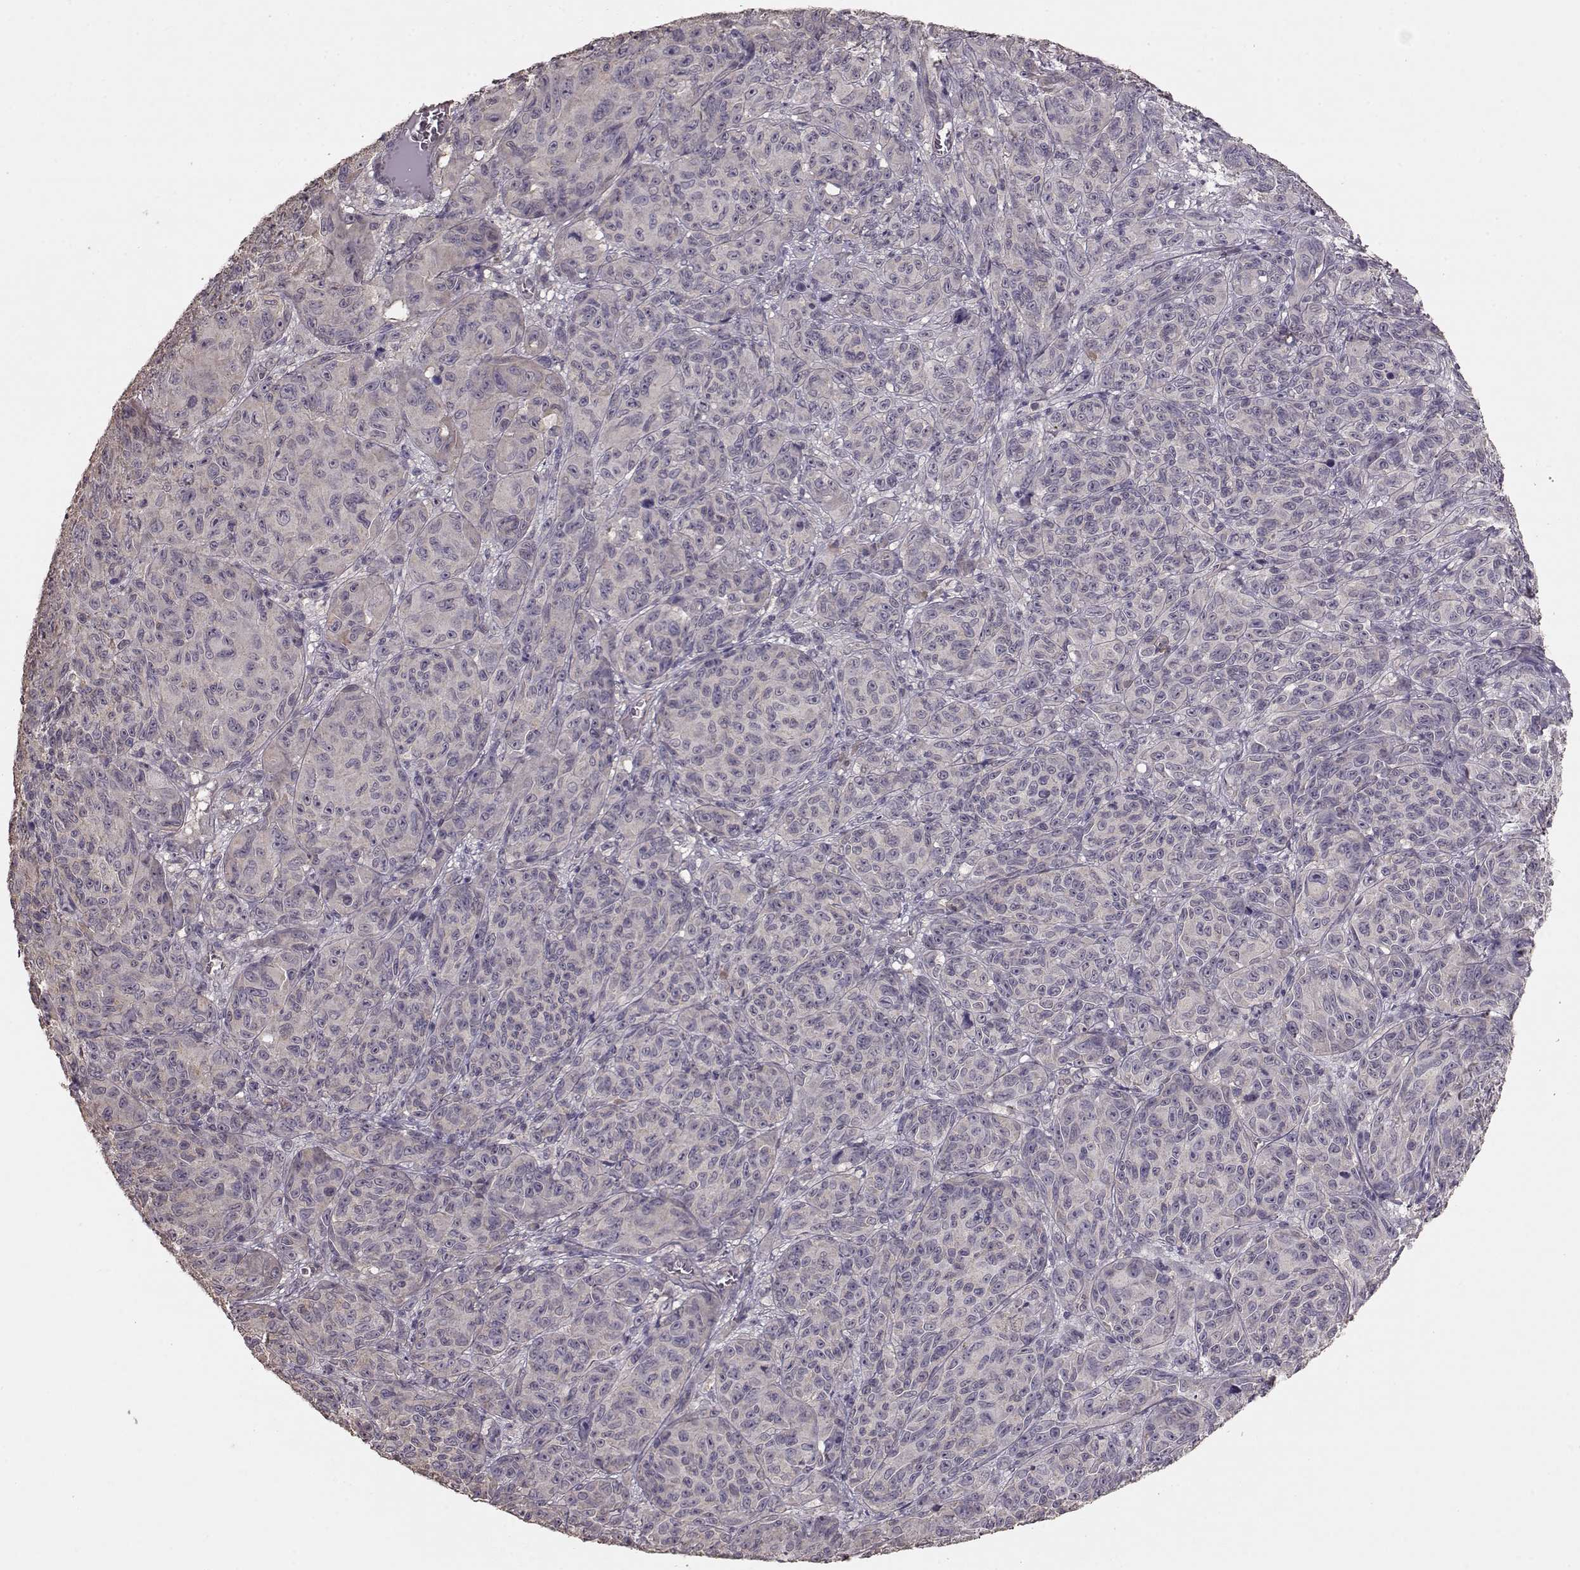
{"staining": {"intensity": "negative", "quantity": "none", "location": "none"}, "tissue": "melanoma", "cell_type": "Tumor cells", "image_type": "cancer", "snomed": [{"axis": "morphology", "description": "Malignant melanoma, NOS"}, {"axis": "topography", "description": "Vulva, labia, clitoris and Bartholin´s gland, NO"}], "caption": "Melanoma stained for a protein using immunohistochemistry (IHC) demonstrates no expression tumor cells.", "gene": "PMCH", "patient": {"sex": "female", "age": 75}}